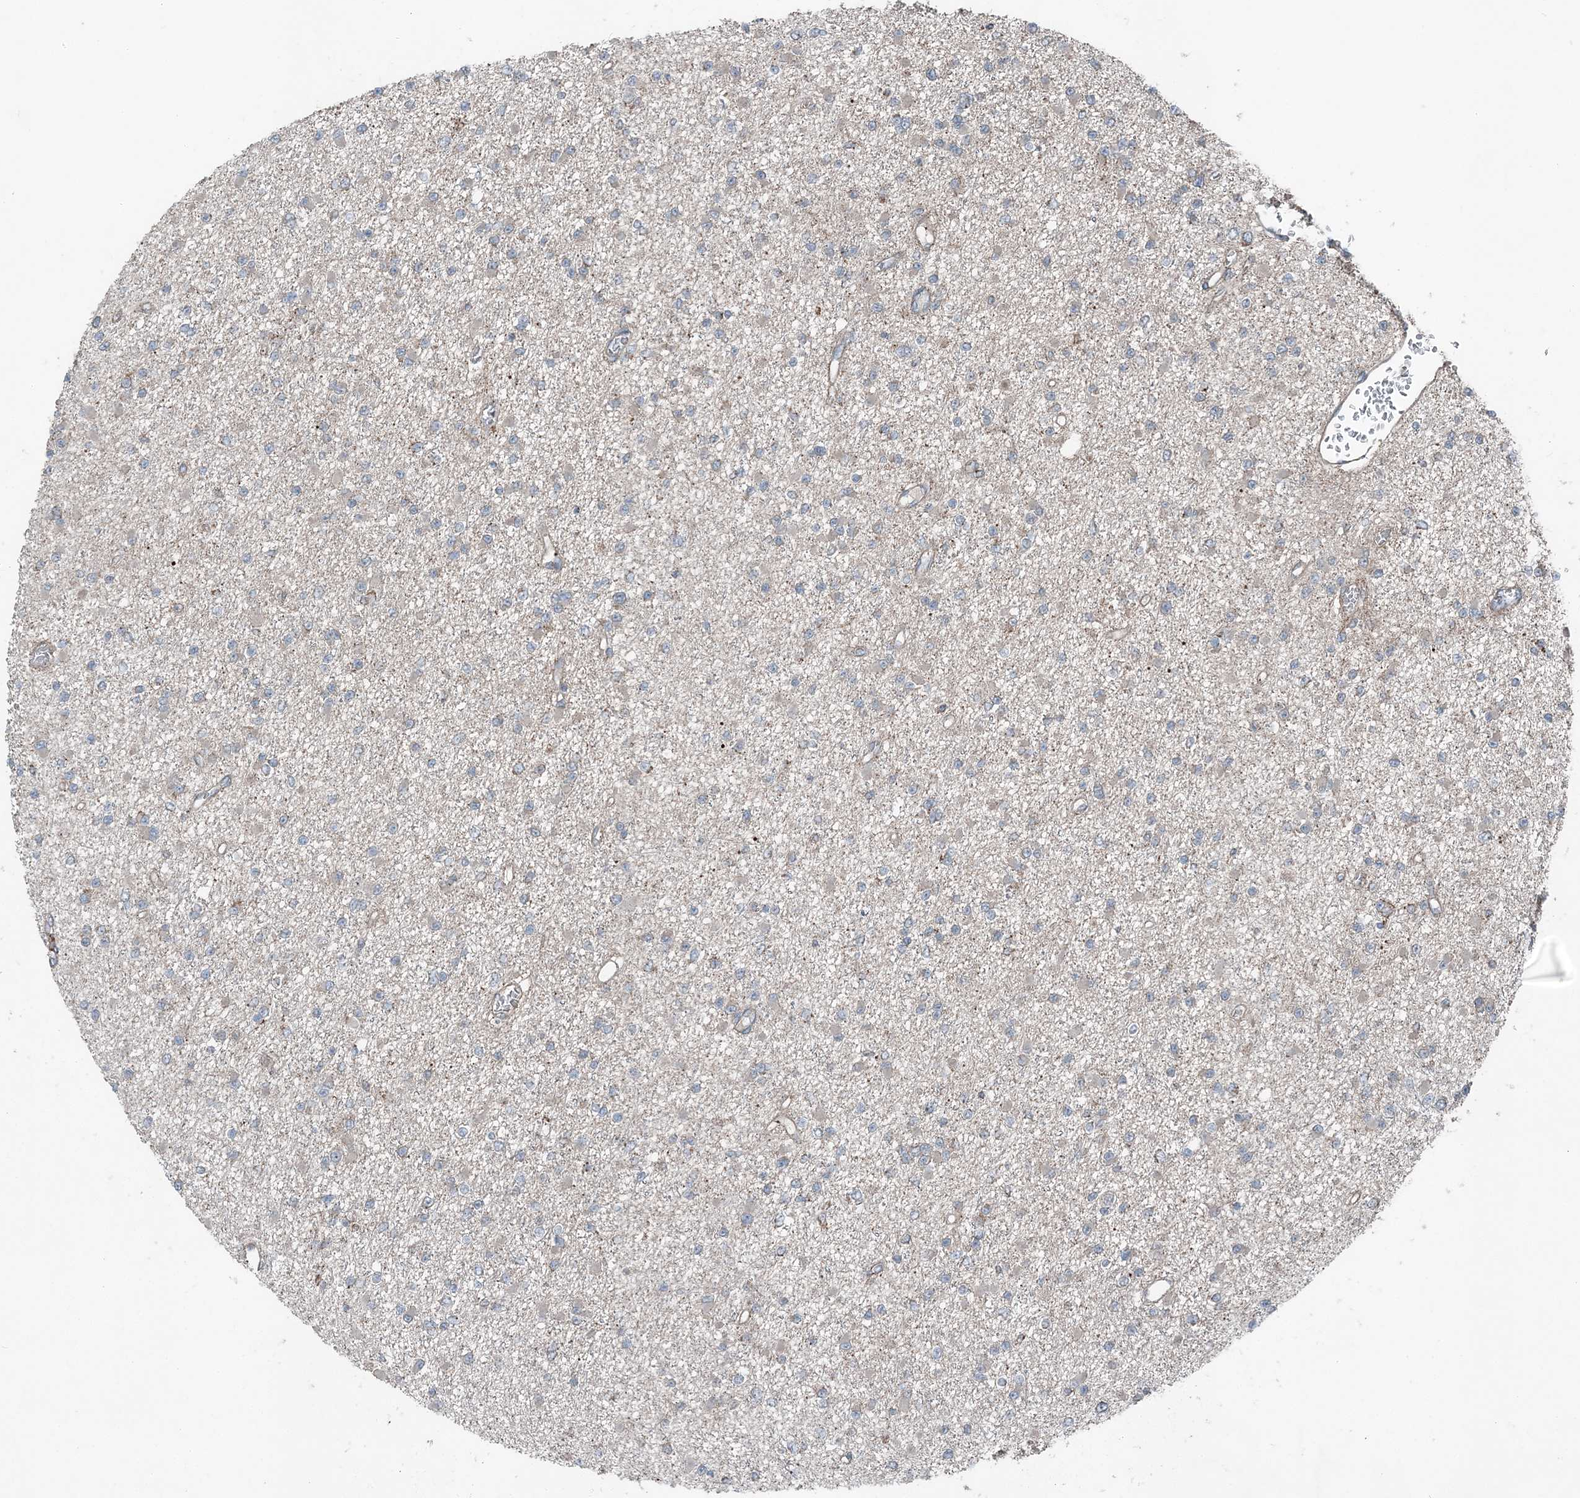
{"staining": {"intensity": "negative", "quantity": "none", "location": "none"}, "tissue": "glioma", "cell_type": "Tumor cells", "image_type": "cancer", "snomed": [{"axis": "morphology", "description": "Glioma, malignant, Low grade"}, {"axis": "topography", "description": "Brain"}], "caption": "Immunohistochemical staining of malignant low-grade glioma exhibits no significant expression in tumor cells.", "gene": "KY", "patient": {"sex": "female", "age": 22}}